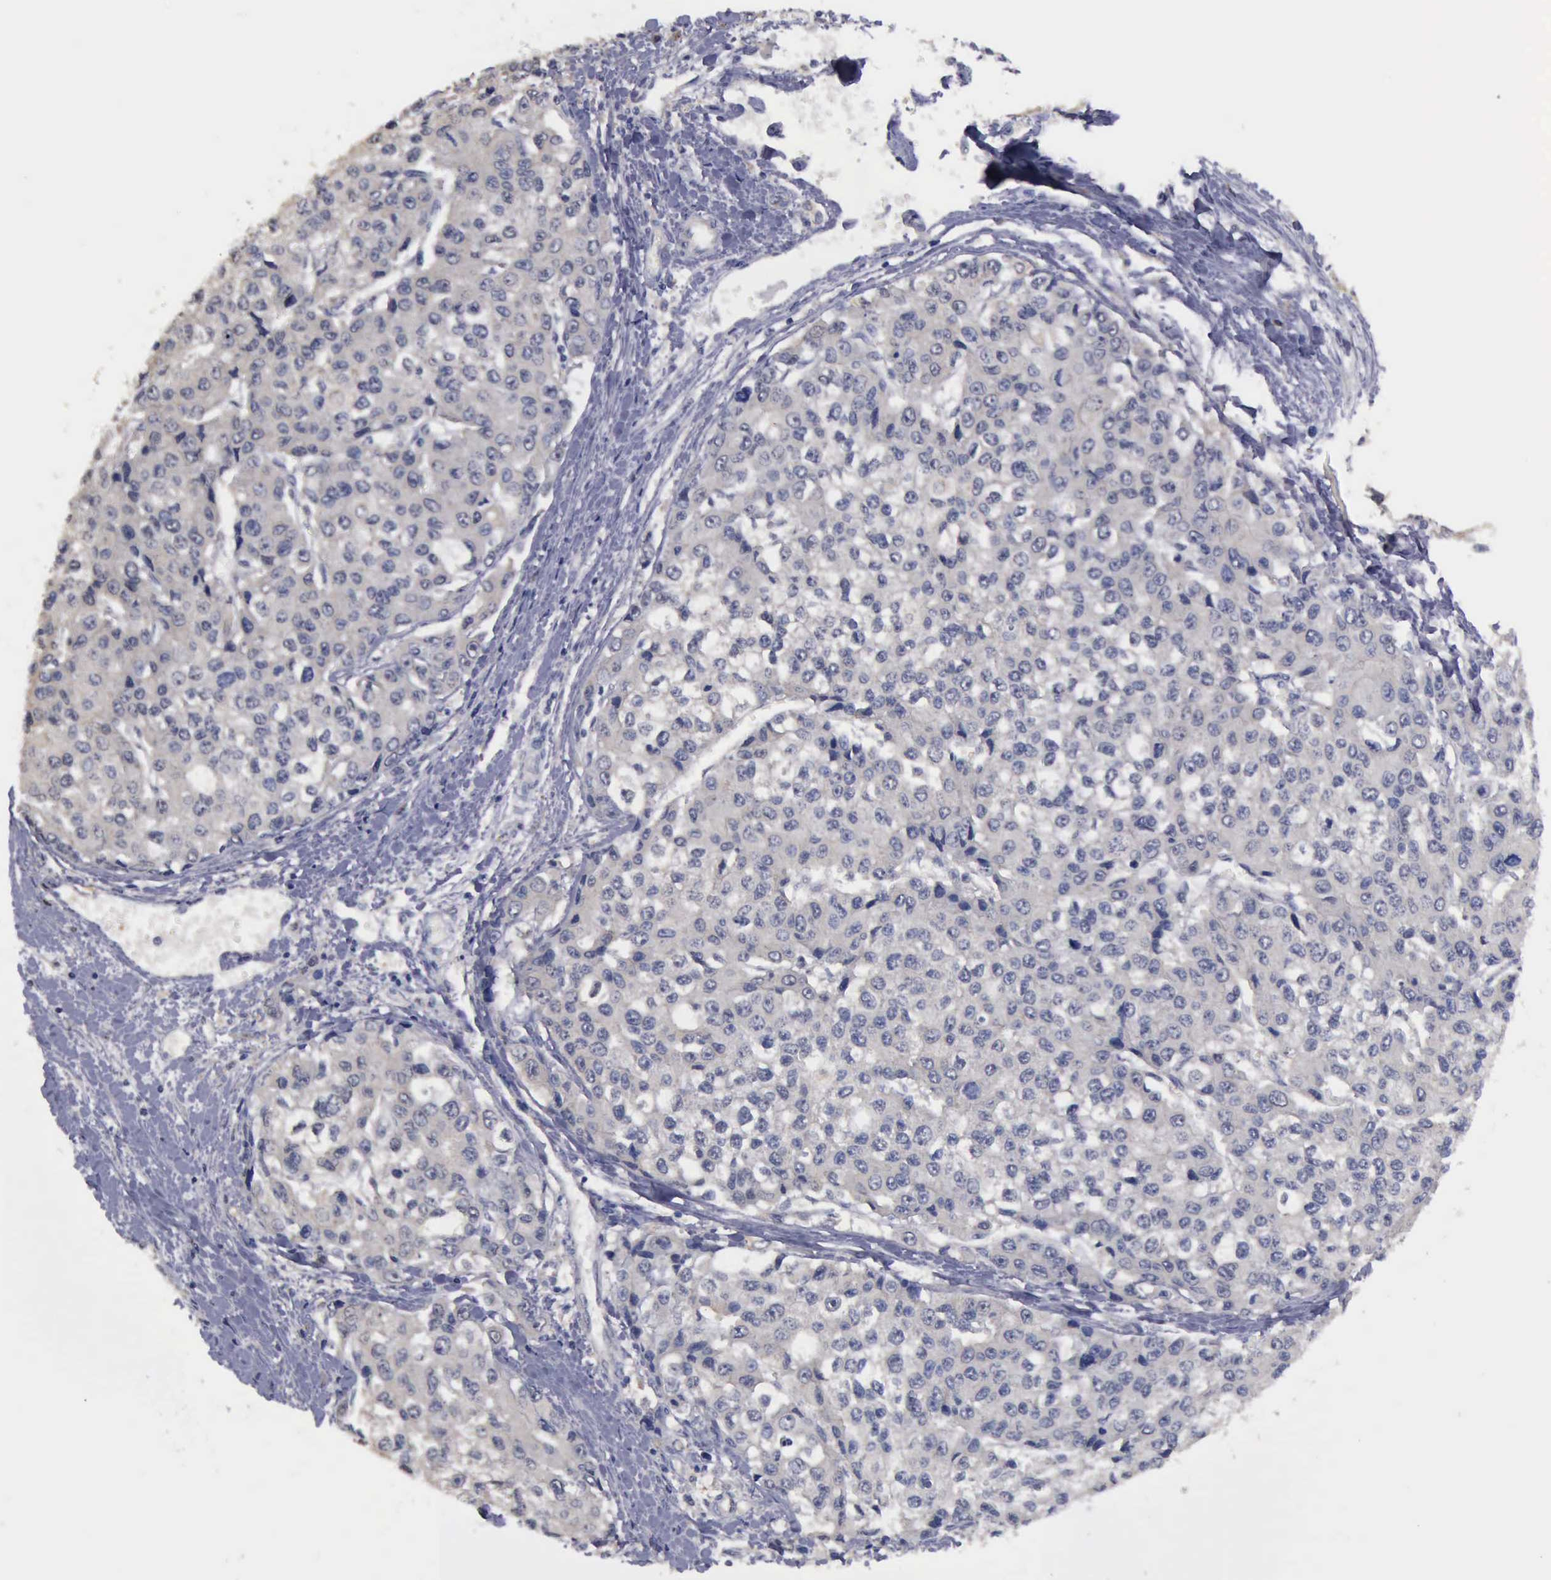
{"staining": {"intensity": "negative", "quantity": "none", "location": "none"}, "tissue": "liver cancer", "cell_type": "Tumor cells", "image_type": "cancer", "snomed": [{"axis": "morphology", "description": "Carcinoma, Hepatocellular, NOS"}, {"axis": "topography", "description": "Liver"}], "caption": "Liver cancer was stained to show a protein in brown. There is no significant staining in tumor cells. Brightfield microscopy of immunohistochemistry stained with DAB (brown) and hematoxylin (blue), captured at high magnification.", "gene": "PHKA1", "patient": {"sex": "female", "age": 66}}